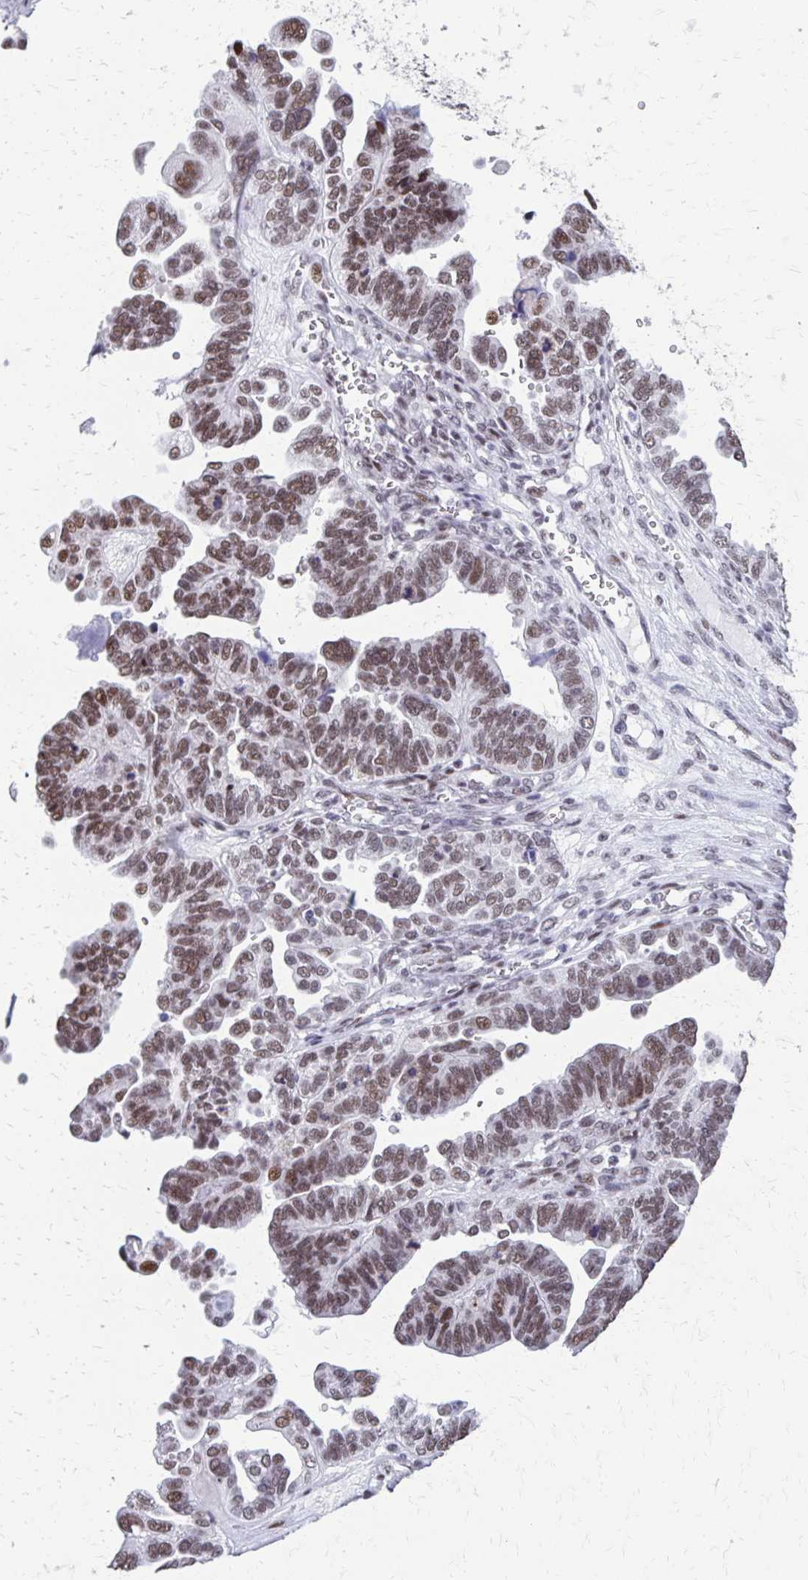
{"staining": {"intensity": "moderate", "quantity": ">75%", "location": "nuclear"}, "tissue": "ovarian cancer", "cell_type": "Tumor cells", "image_type": "cancer", "snomed": [{"axis": "morphology", "description": "Cystadenocarcinoma, serous, NOS"}, {"axis": "topography", "description": "Ovary"}], "caption": "A medium amount of moderate nuclear positivity is appreciated in approximately >75% of tumor cells in ovarian serous cystadenocarcinoma tissue.", "gene": "SS18", "patient": {"sex": "female", "age": 51}}